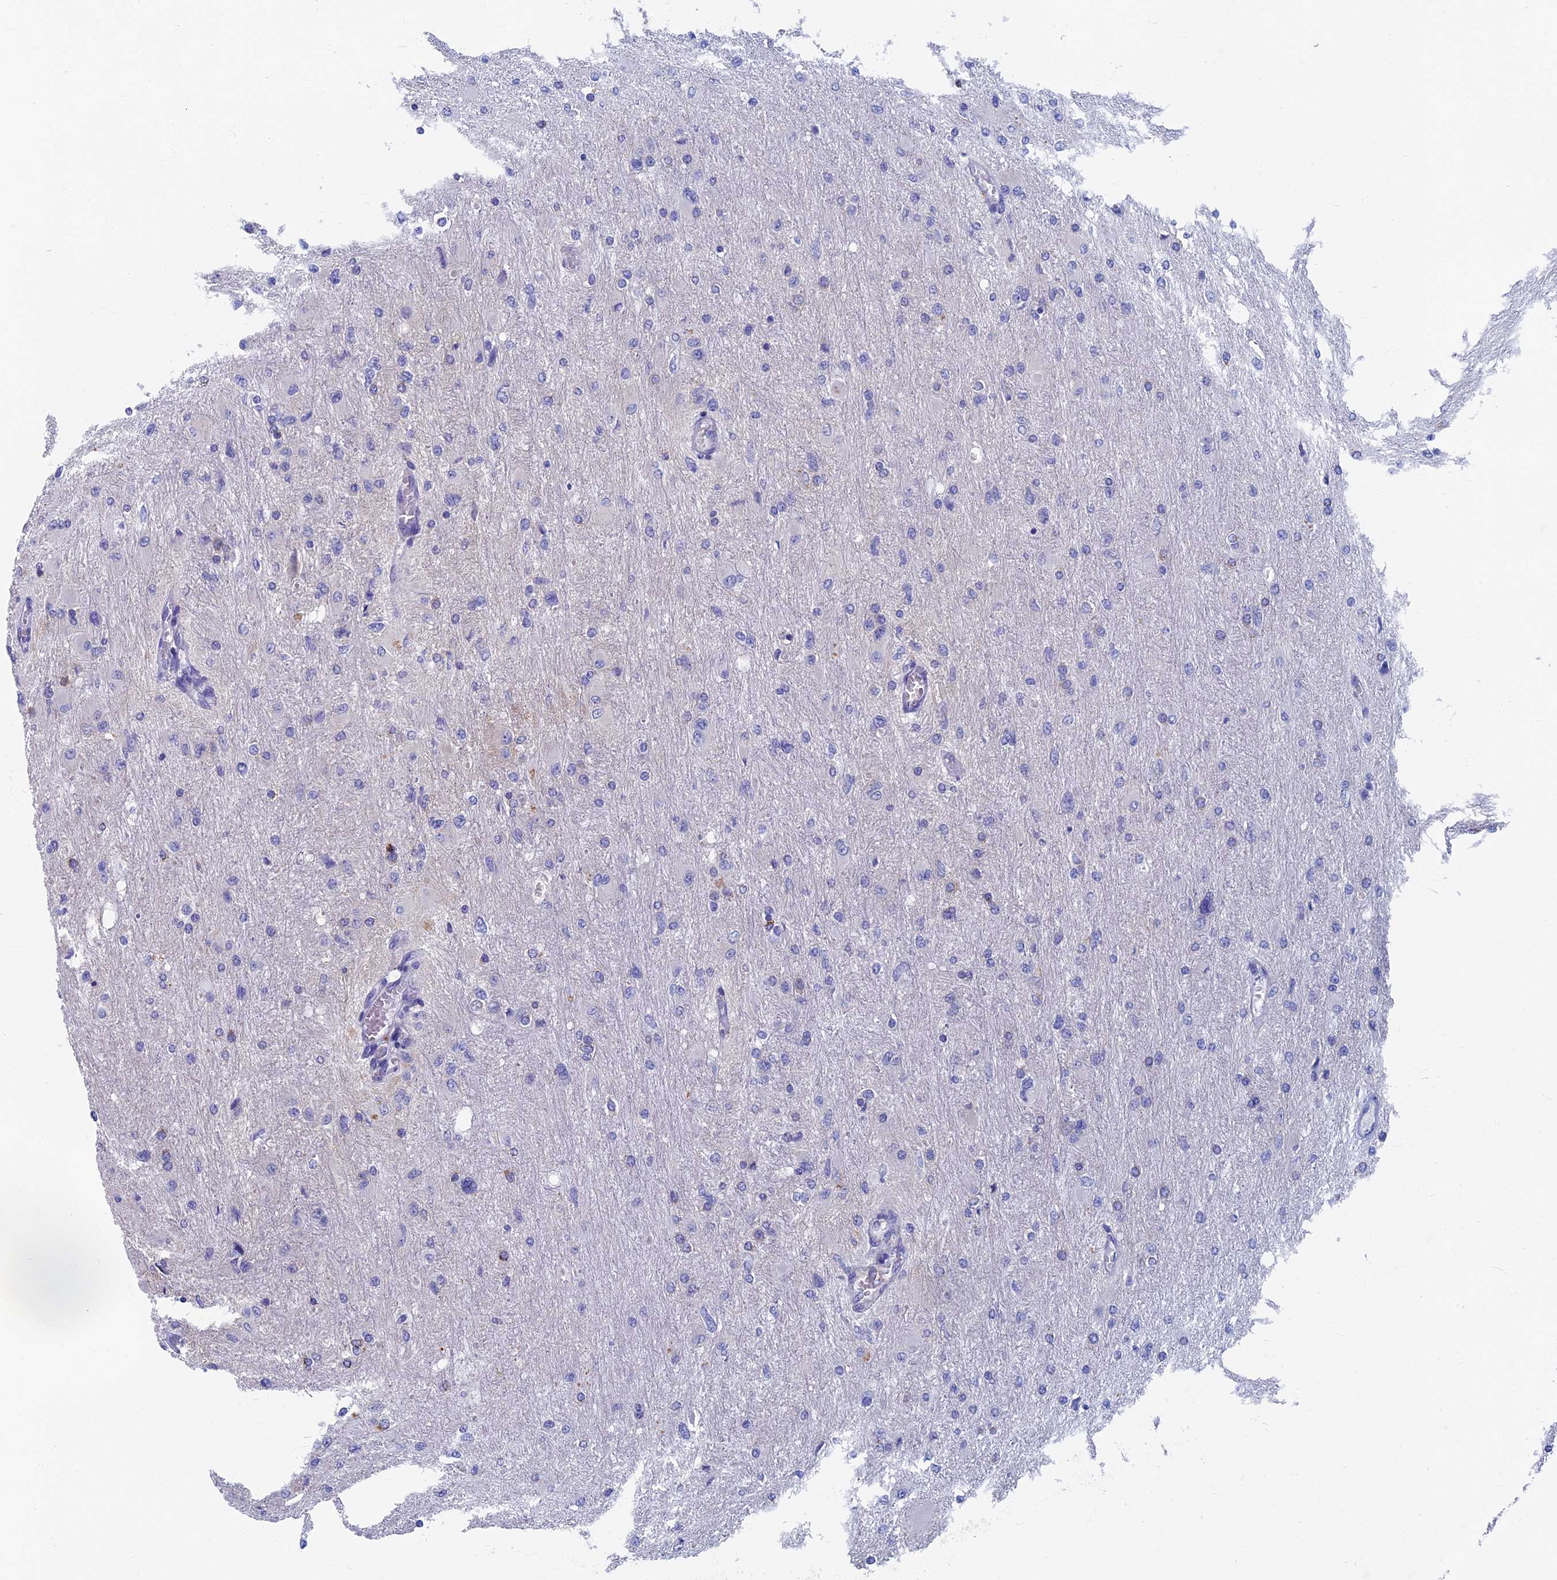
{"staining": {"intensity": "negative", "quantity": "none", "location": "none"}, "tissue": "glioma", "cell_type": "Tumor cells", "image_type": "cancer", "snomed": [{"axis": "morphology", "description": "Glioma, malignant, High grade"}, {"axis": "topography", "description": "Cerebral cortex"}], "caption": "Immunohistochemistry histopathology image of neoplastic tissue: human glioma stained with DAB shows no significant protein positivity in tumor cells.", "gene": "OAT", "patient": {"sex": "female", "age": 36}}